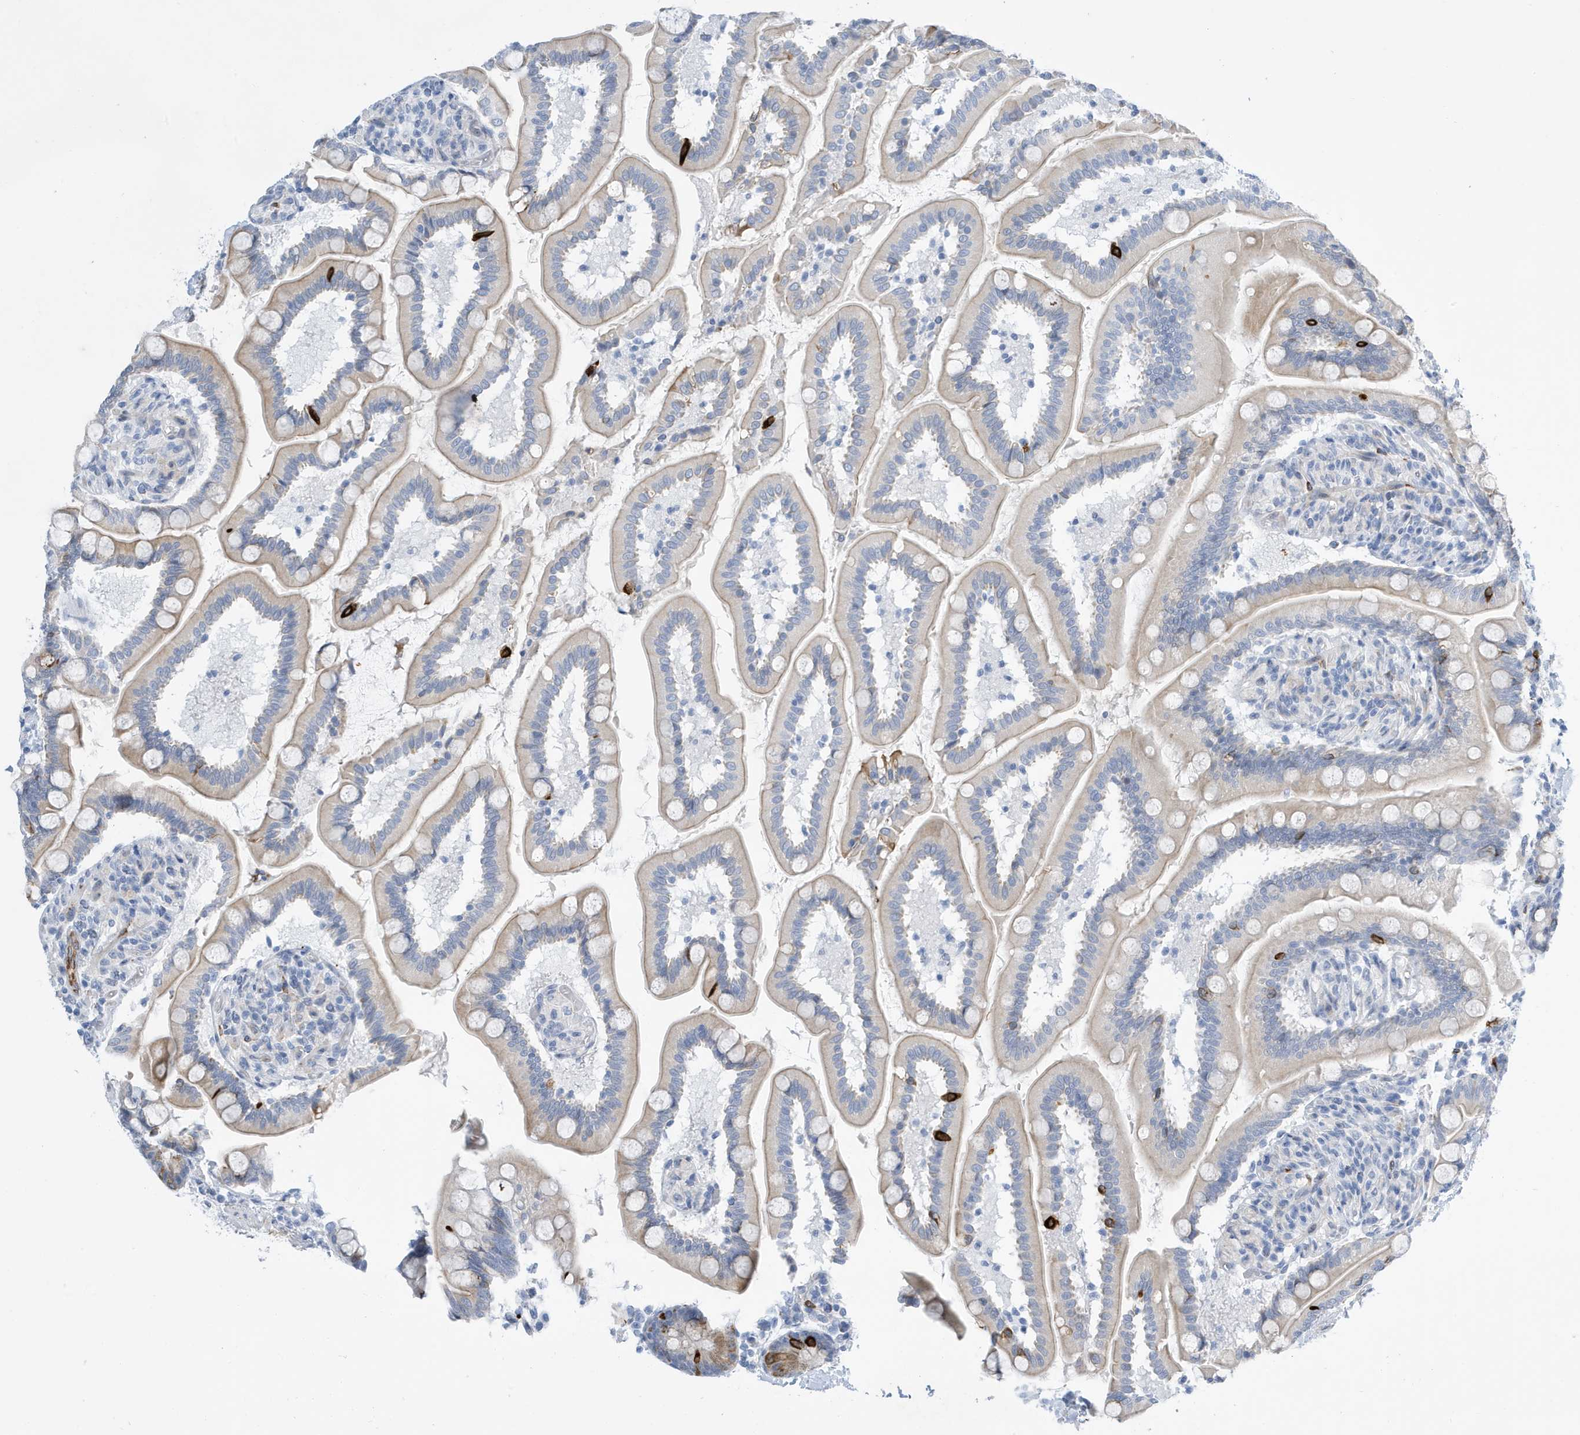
{"staining": {"intensity": "strong", "quantity": "<25%", "location": "cytoplasmic/membranous"}, "tissue": "small intestine", "cell_type": "Glandular cells", "image_type": "normal", "snomed": [{"axis": "morphology", "description": "Normal tissue, NOS"}, {"axis": "topography", "description": "Small intestine"}], "caption": "Brown immunohistochemical staining in benign small intestine shows strong cytoplasmic/membranous positivity in about <25% of glandular cells. (Brightfield microscopy of DAB IHC at high magnification).", "gene": "SEMA3F", "patient": {"sex": "female", "age": 64}}